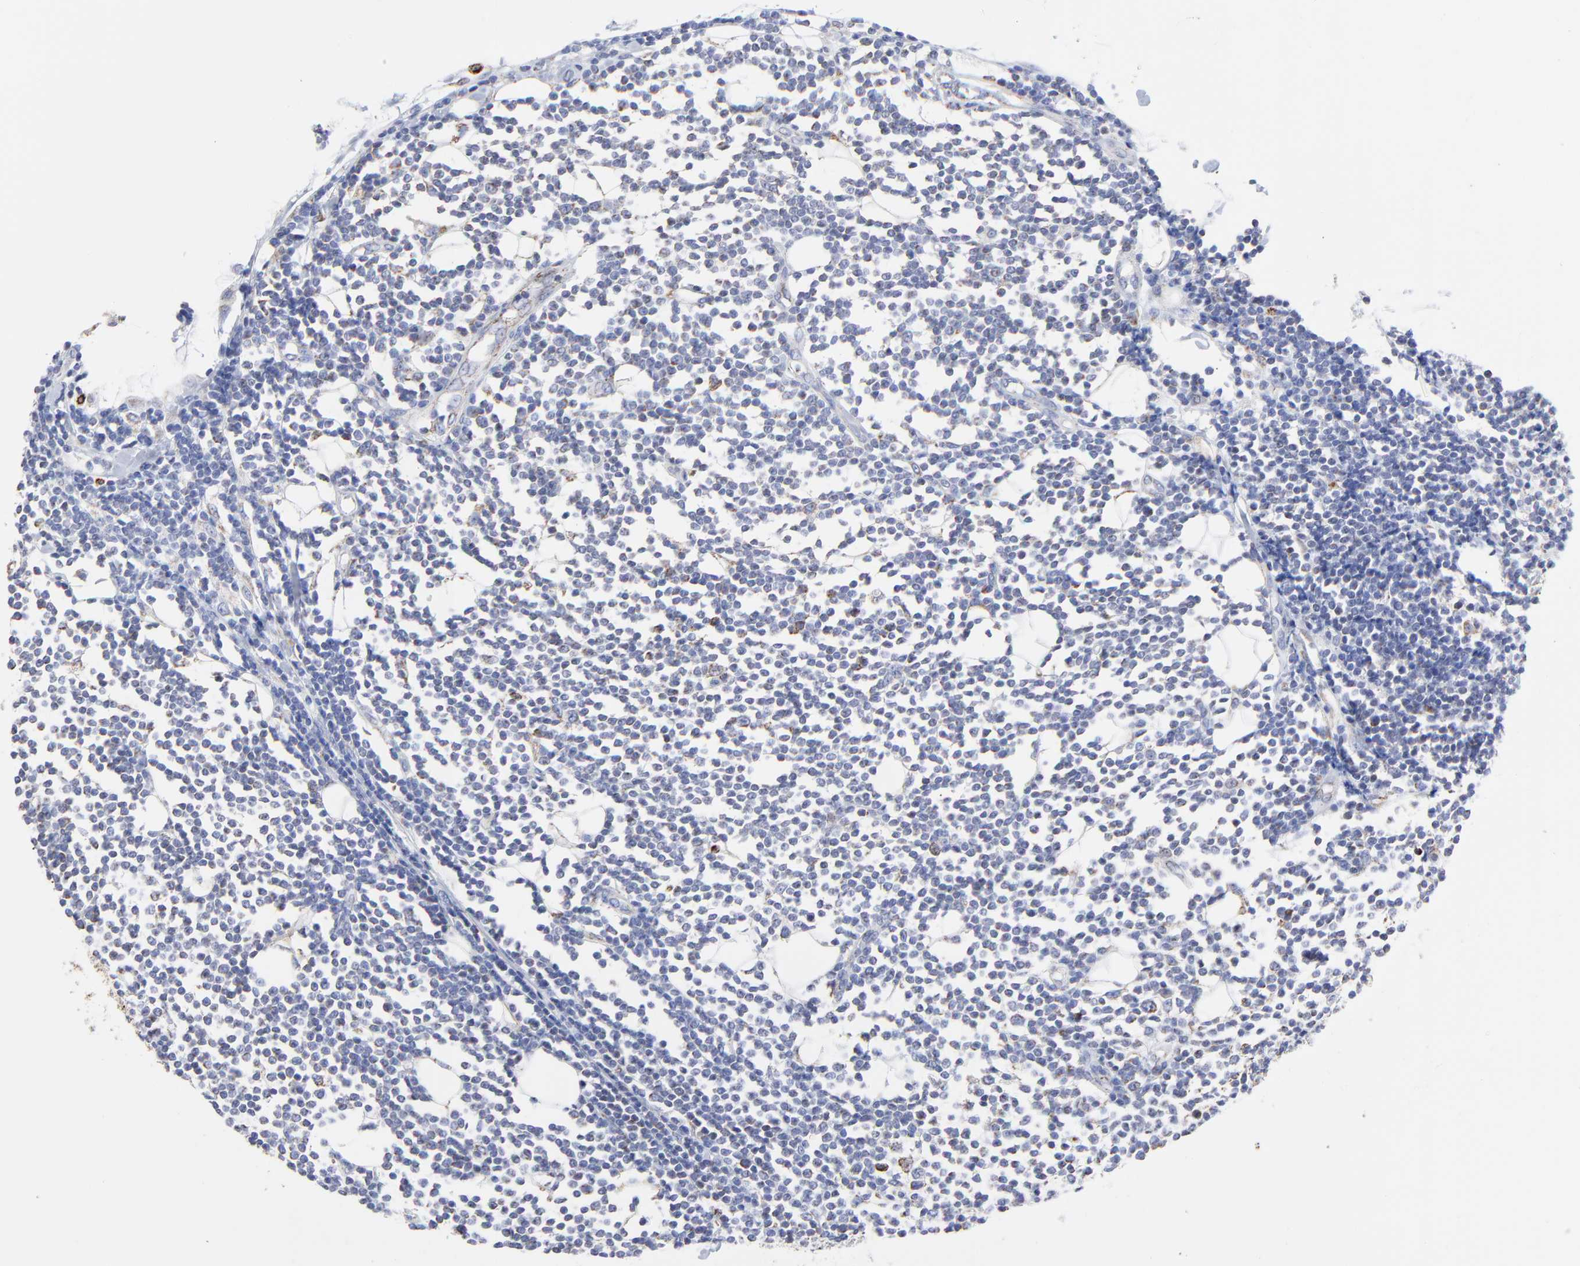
{"staining": {"intensity": "moderate", "quantity": "<25%", "location": "cytoplasmic/membranous"}, "tissue": "lymphoma", "cell_type": "Tumor cells", "image_type": "cancer", "snomed": [{"axis": "morphology", "description": "Malignant lymphoma, non-Hodgkin's type, Low grade"}, {"axis": "topography", "description": "Soft tissue"}], "caption": "Brown immunohistochemical staining in human low-grade malignant lymphoma, non-Hodgkin's type exhibits moderate cytoplasmic/membranous expression in approximately <25% of tumor cells.", "gene": "PINK1", "patient": {"sex": "male", "age": 92}}